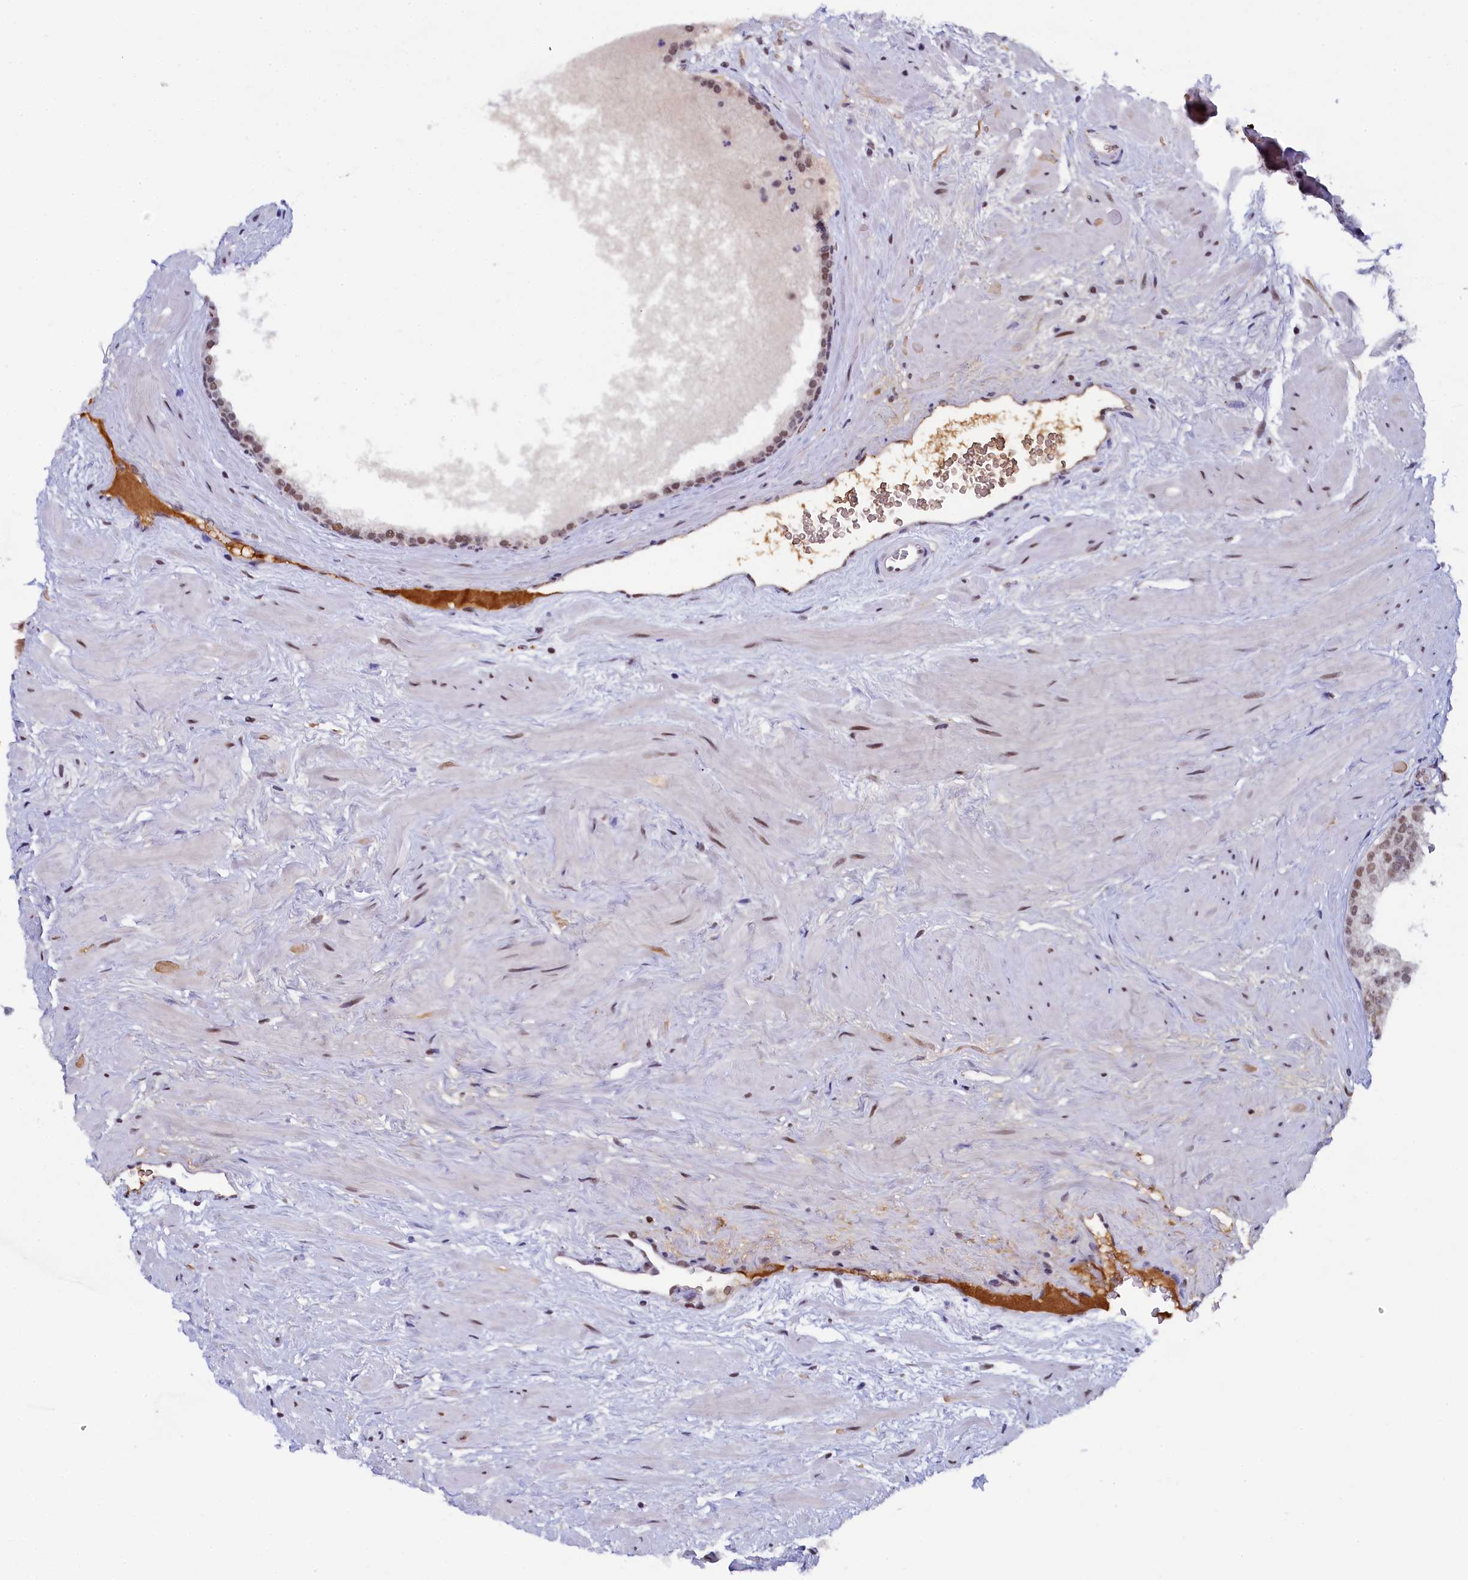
{"staining": {"intensity": "moderate", "quantity": "<25%", "location": "nuclear"}, "tissue": "prostate", "cell_type": "Glandular cells", "image_type": "normal", "snomed": [{"axis": "morphology", "description": "Normal tissue, NOS"}, {"axis": "topography", "description": "Prostate"}], "caption": "The immunohistochemical stain shows moderate nuclear expression in glandular cells of normal prostate. The staining was performed using DAB to visualize the protein expression in brown, while the nuclei were stained in blue with hematoxylin (Magnification: 20x).", "gene": "INTS14", "patient": {"sex": "male", "age": 48}}